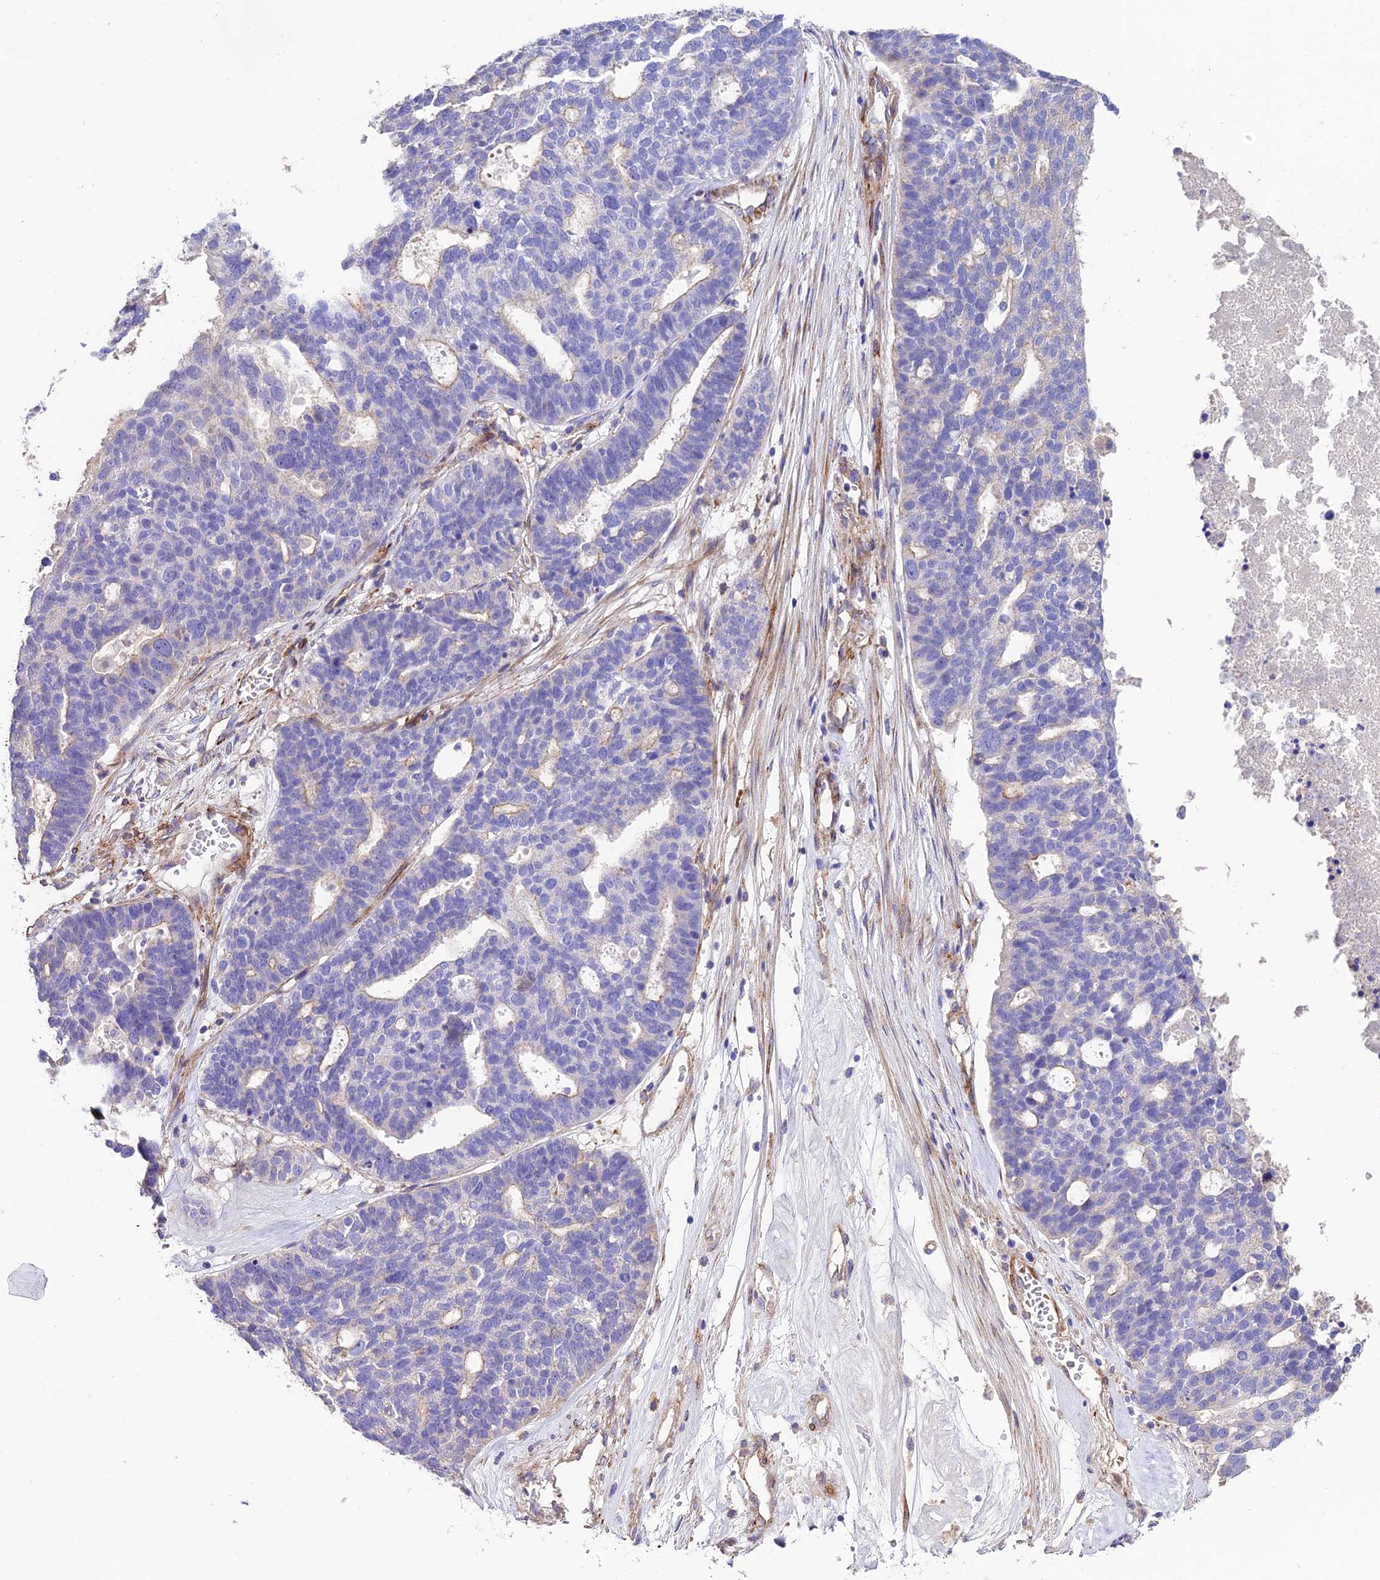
{"staining": {"intensity": "negative", "quantity": "none", "location": "none"}, "tissue": "ovarian cancer", "cell_type": "Tumor cells", "image_type": "cancer", "snomed": [{"axis": "morphology", "description": "Cystadenocarcinoma, serous, NOS"}, {"axis": "topography", "description": "Ovary"}], "caption": "Histopathology image shows no significant protein expression in tumor cells of ovarian serous cystadenocarcinoma. (DAB immunohistochemistry visualized using brightfield microscopy, high magnification).", "gene": "REX1BD", "patient": {"sex": "female", "age": 59}}